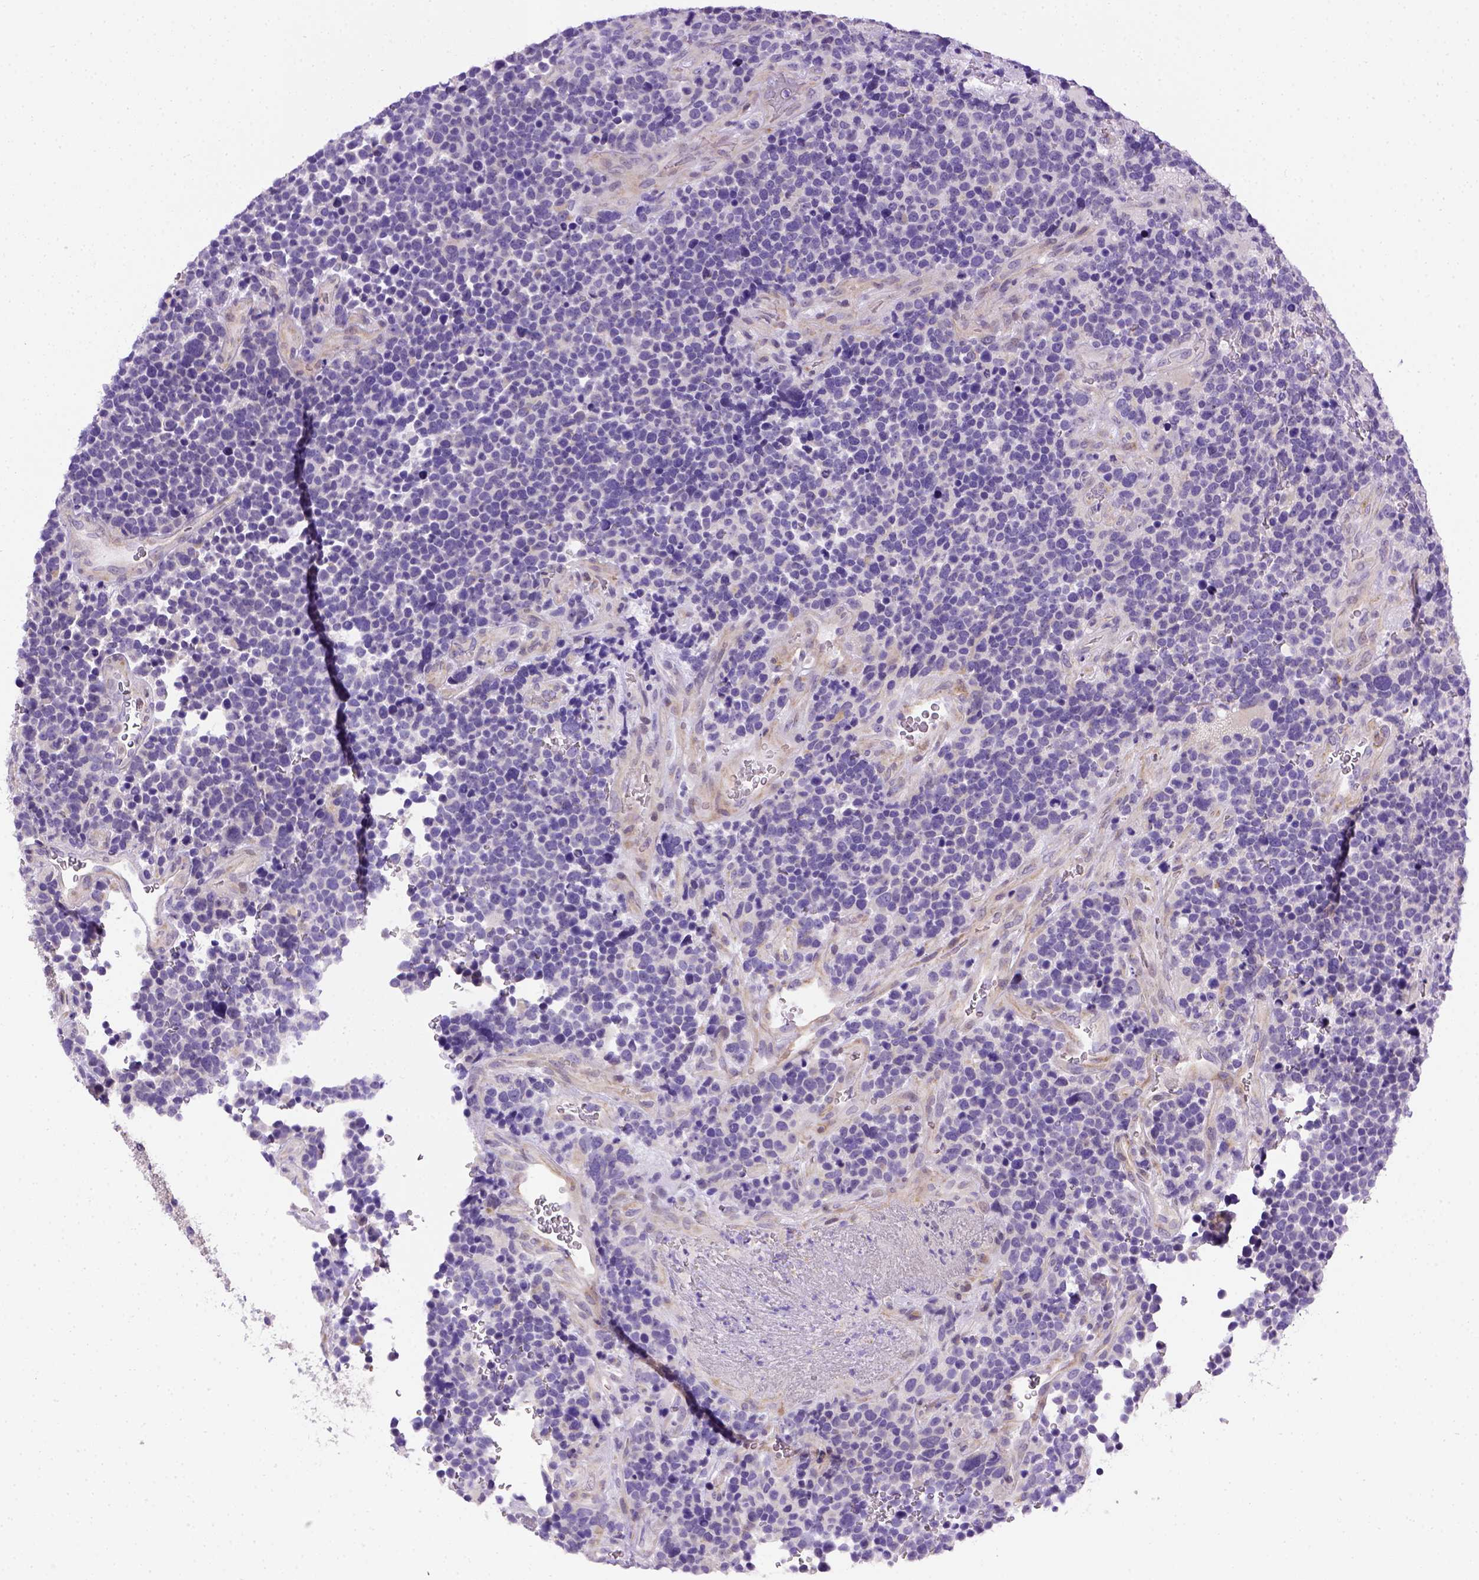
{"staining": {"intensity": "negative", "quantity": "none", "location": "none"}, "tissue": "glioma", "cell_type": "Tumor cells", "image_type": "cancer", "snomed": [{"axis": "morphology", "description": "Glioma, malignant, High grade"}, {"axis": "topography", "description": "Brain"}], "caption": "This is an immunohistochemistry micrograph of human malignant glioma (high-grade). There is no expression in tumor cells.", "gene": "FAM184B", "patient": {"sex": "male", "age": 33}}